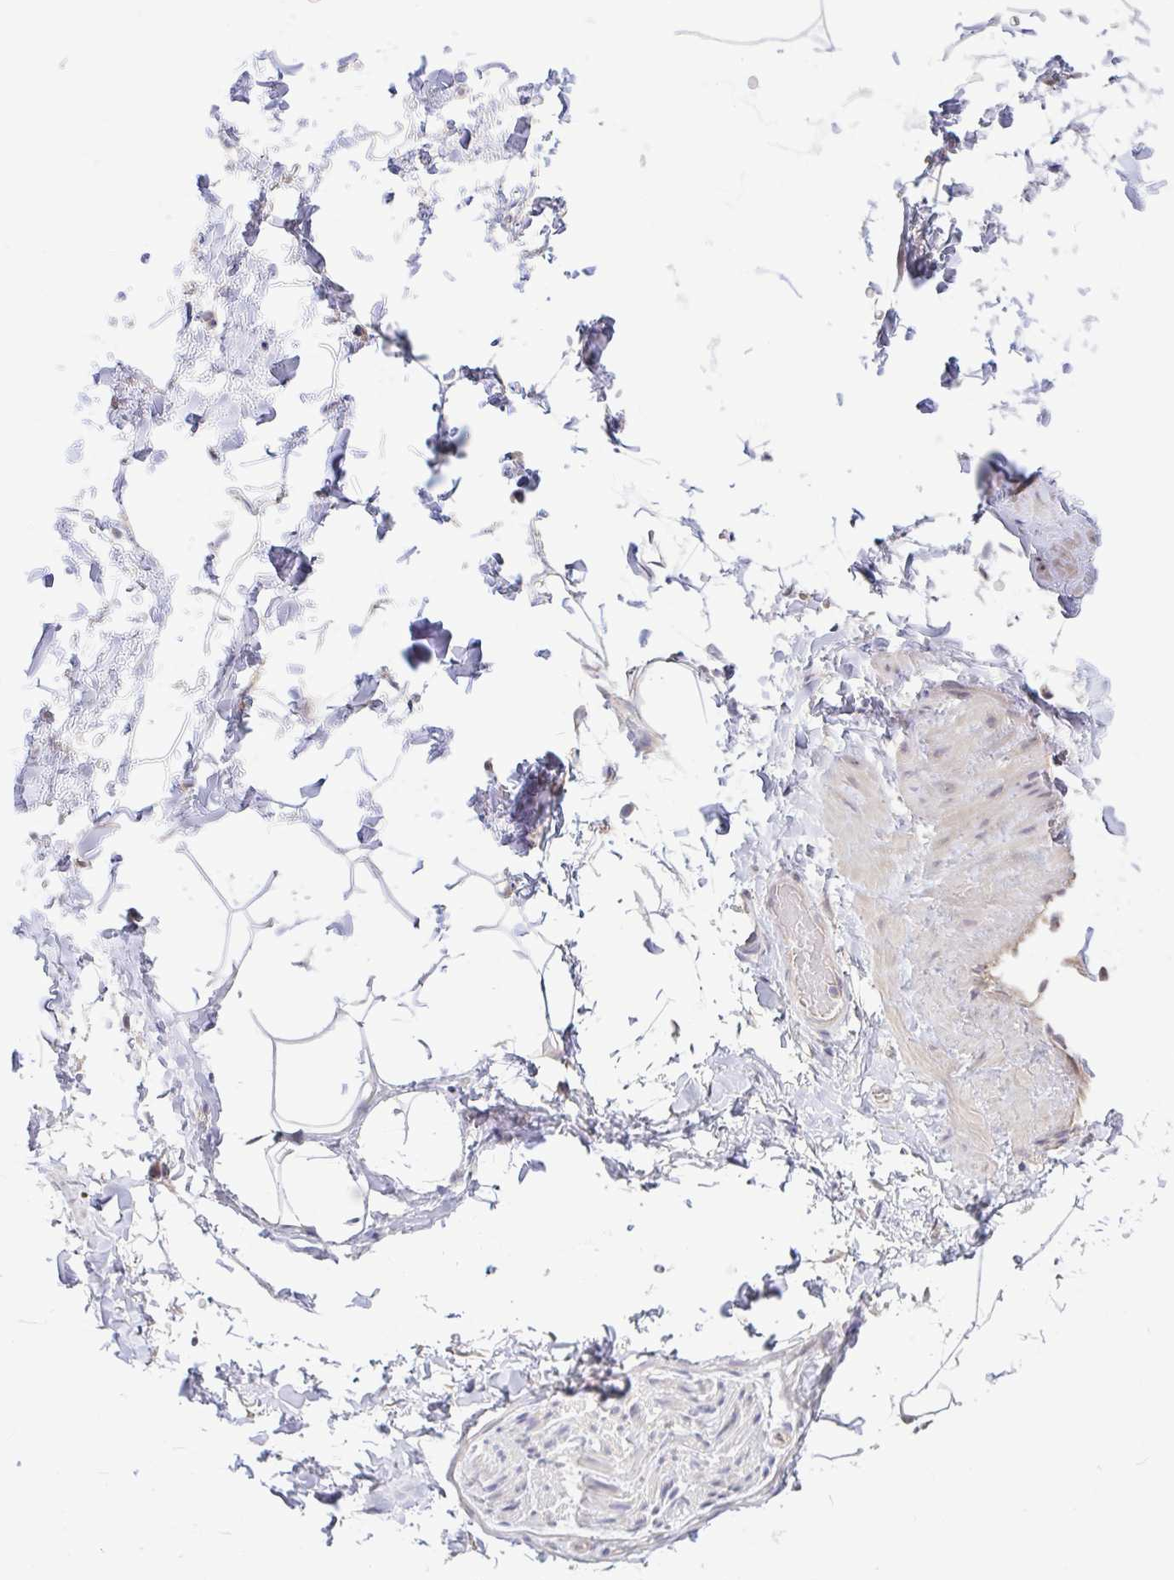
{"staining": {"intensity": "negative", "quantity": "none", "location": "none"}, "tissue": "adipose tissue", "cell_type": "Adipocytes", "image_type": "normal", "snomed": [{"axis": "morphology", "description": "Normal tissue, NOS"}, {"axis": "topography", "description": "Vascular tissue"}, {"axis": "topography", "description": "Peripheral nerve tissue"}], "caption": "The histopathology image displays no significant expression in adipocytes of adipose tissue. (DAB IHC, high magnification).", "gene": "HYPK", "patient": {"sex": "male", "age": 41}}